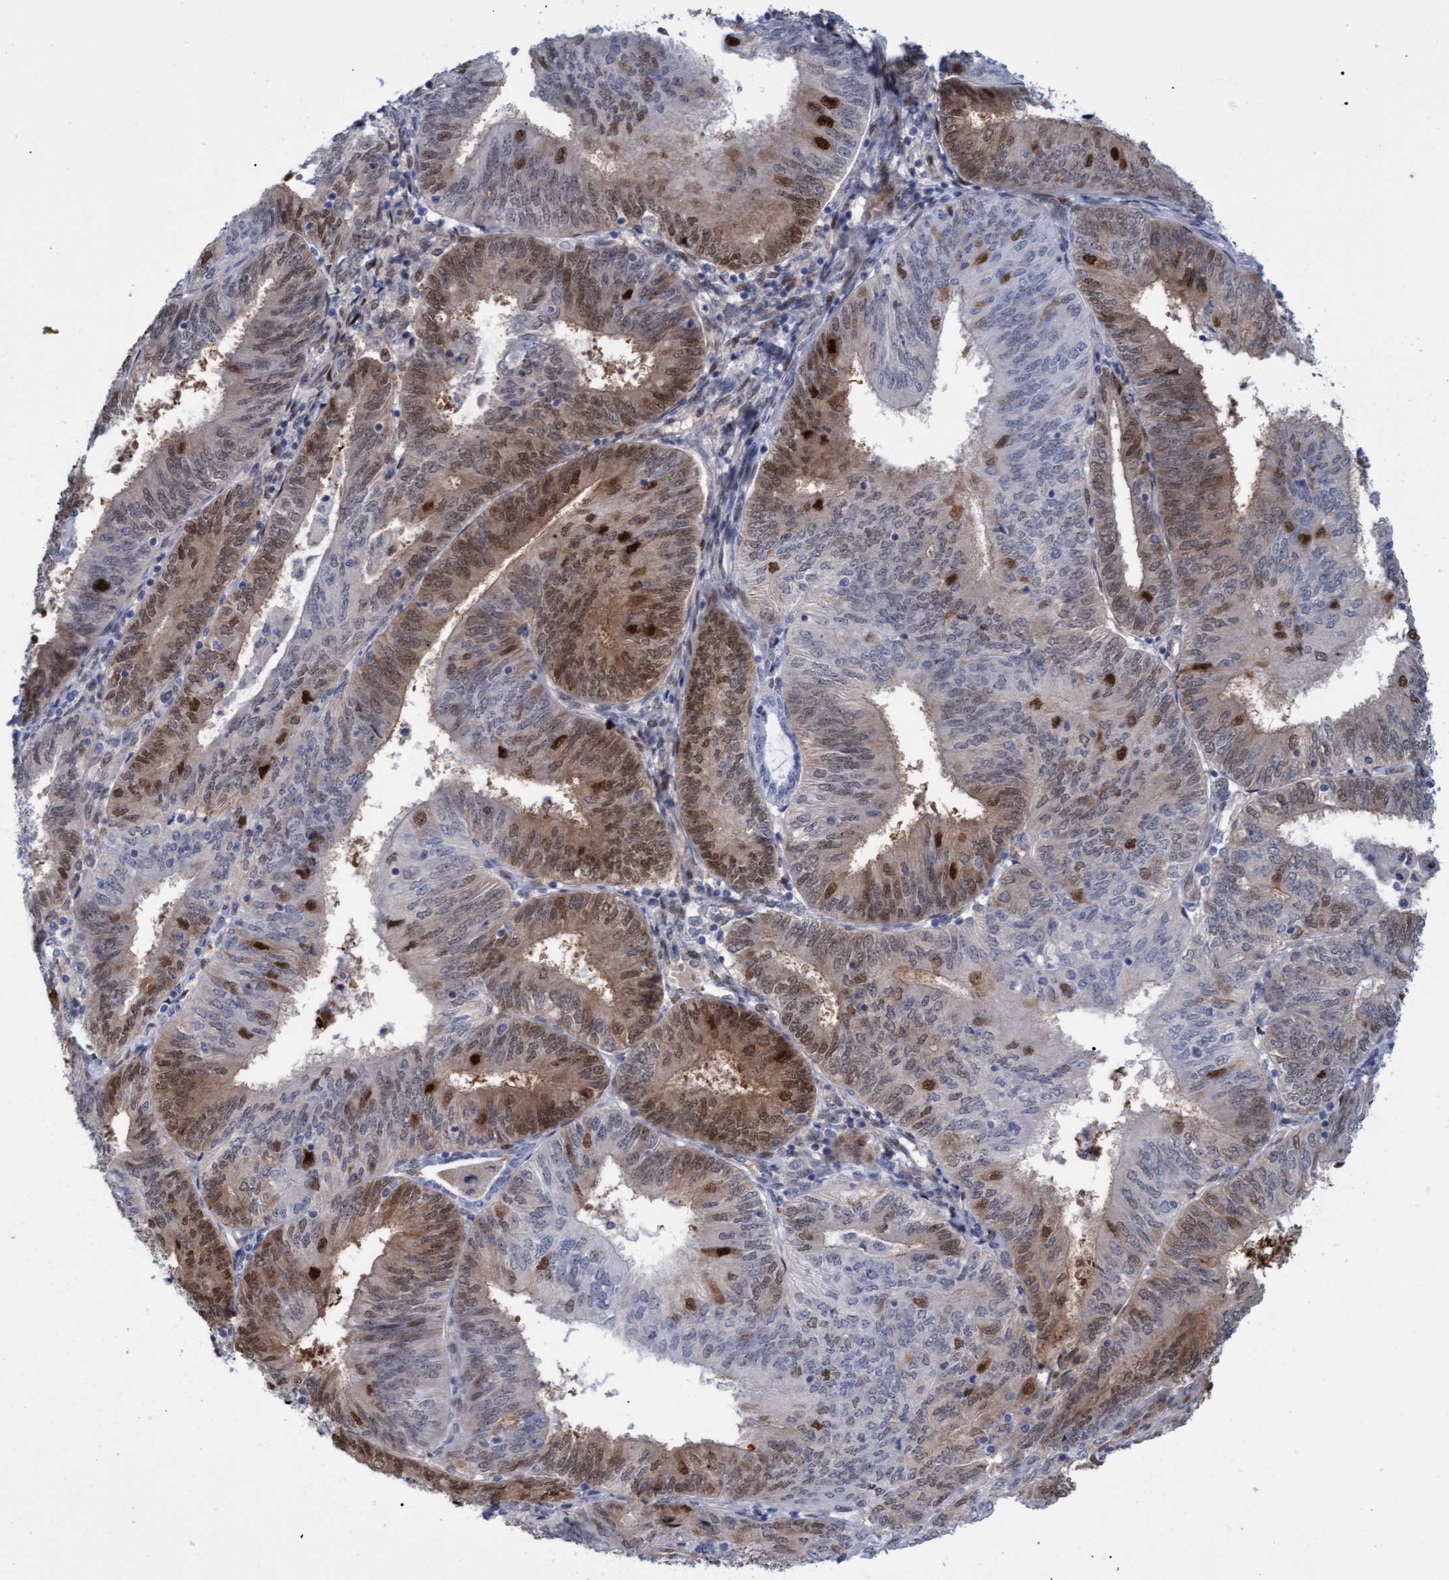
{"staining": {"intensity": "strong", "quantity": "25%-75%", "location": "cytoplasmic/membranous,nuclear"}, "tissue": "endometrial cancer", "cell_type": "Tumor cells", "image_type": "cancer", "snomed": [{"axis": "morphology", "description": "Adenocarcinoma, NOS"}, {"axis": "topography", "description": "Endometrium"}], "caption": "Strong cytoplasmic/membranous and nuclear expression for a protein is identified in approximately 25%-75% of tumor cells of endometrial adenocarcinoma using immunohistochemistry.", "gene": "PINX1", "patient": {"sex": "female", "age": 58}}